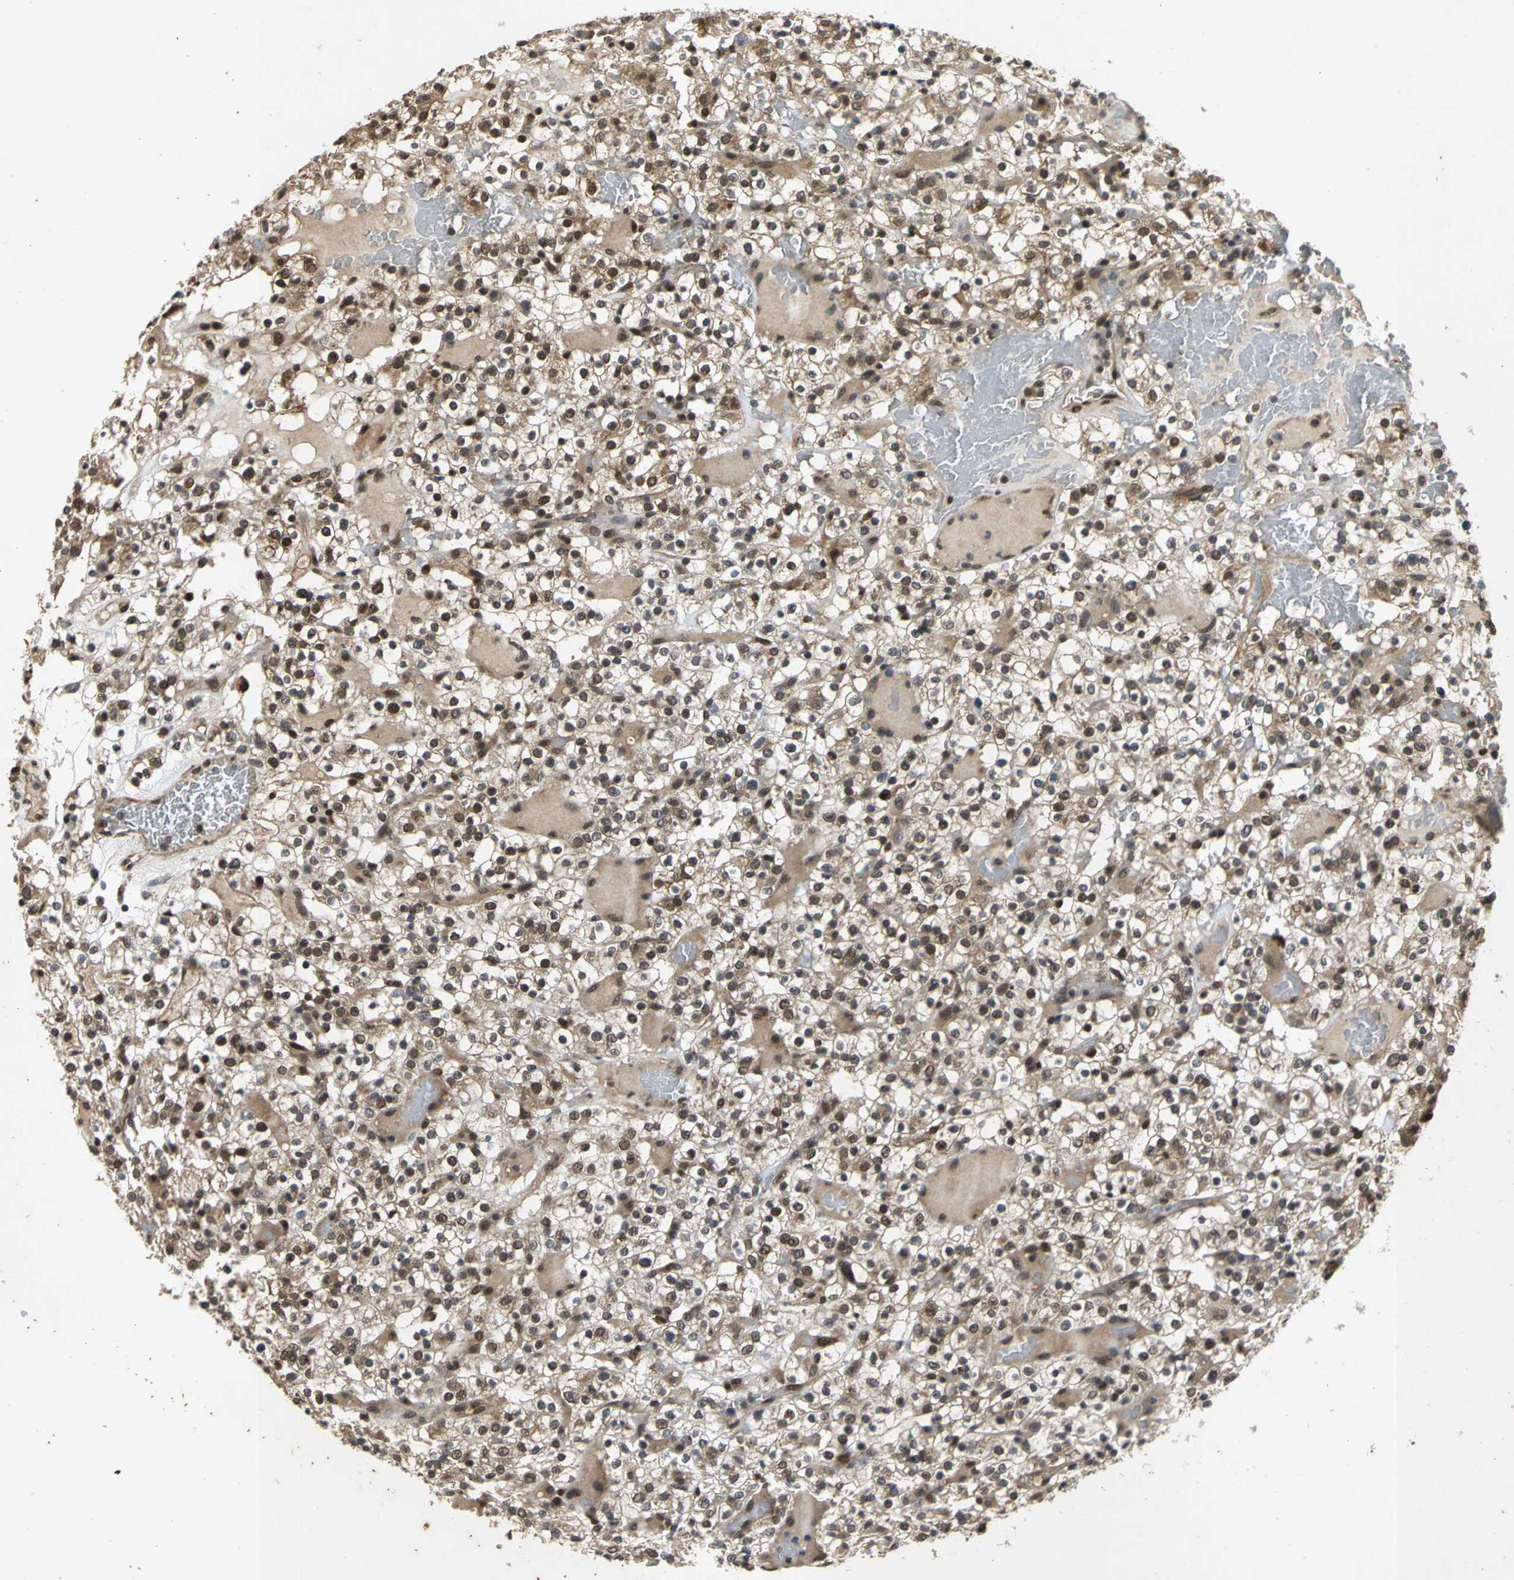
{"staining": {"intensity": "moderate", "quantity": ">75%", "location": "cytoplasmic/membranous,nuclear"}, "tissue": "renal cancer", "cell_type": "Tumor cells", "image_type": "cancer", "snomed": [{"axis": "morphology", "description": "Normal tissue, NOS"}, {"axis": "morphology", "description": "Adenocarcinoma, NOS"}, {"axis": "topography", "description": "Kidney"}], "caption": "IHC (DAB) staining of renal cancer (adenocarcinoma) displays moderate cytoplasmic/membranous and nuclear protein staining in approximately >75% of tumor cells.", "gene": "NOTCH3", "patient": {"sex": "female", "age": 72}}